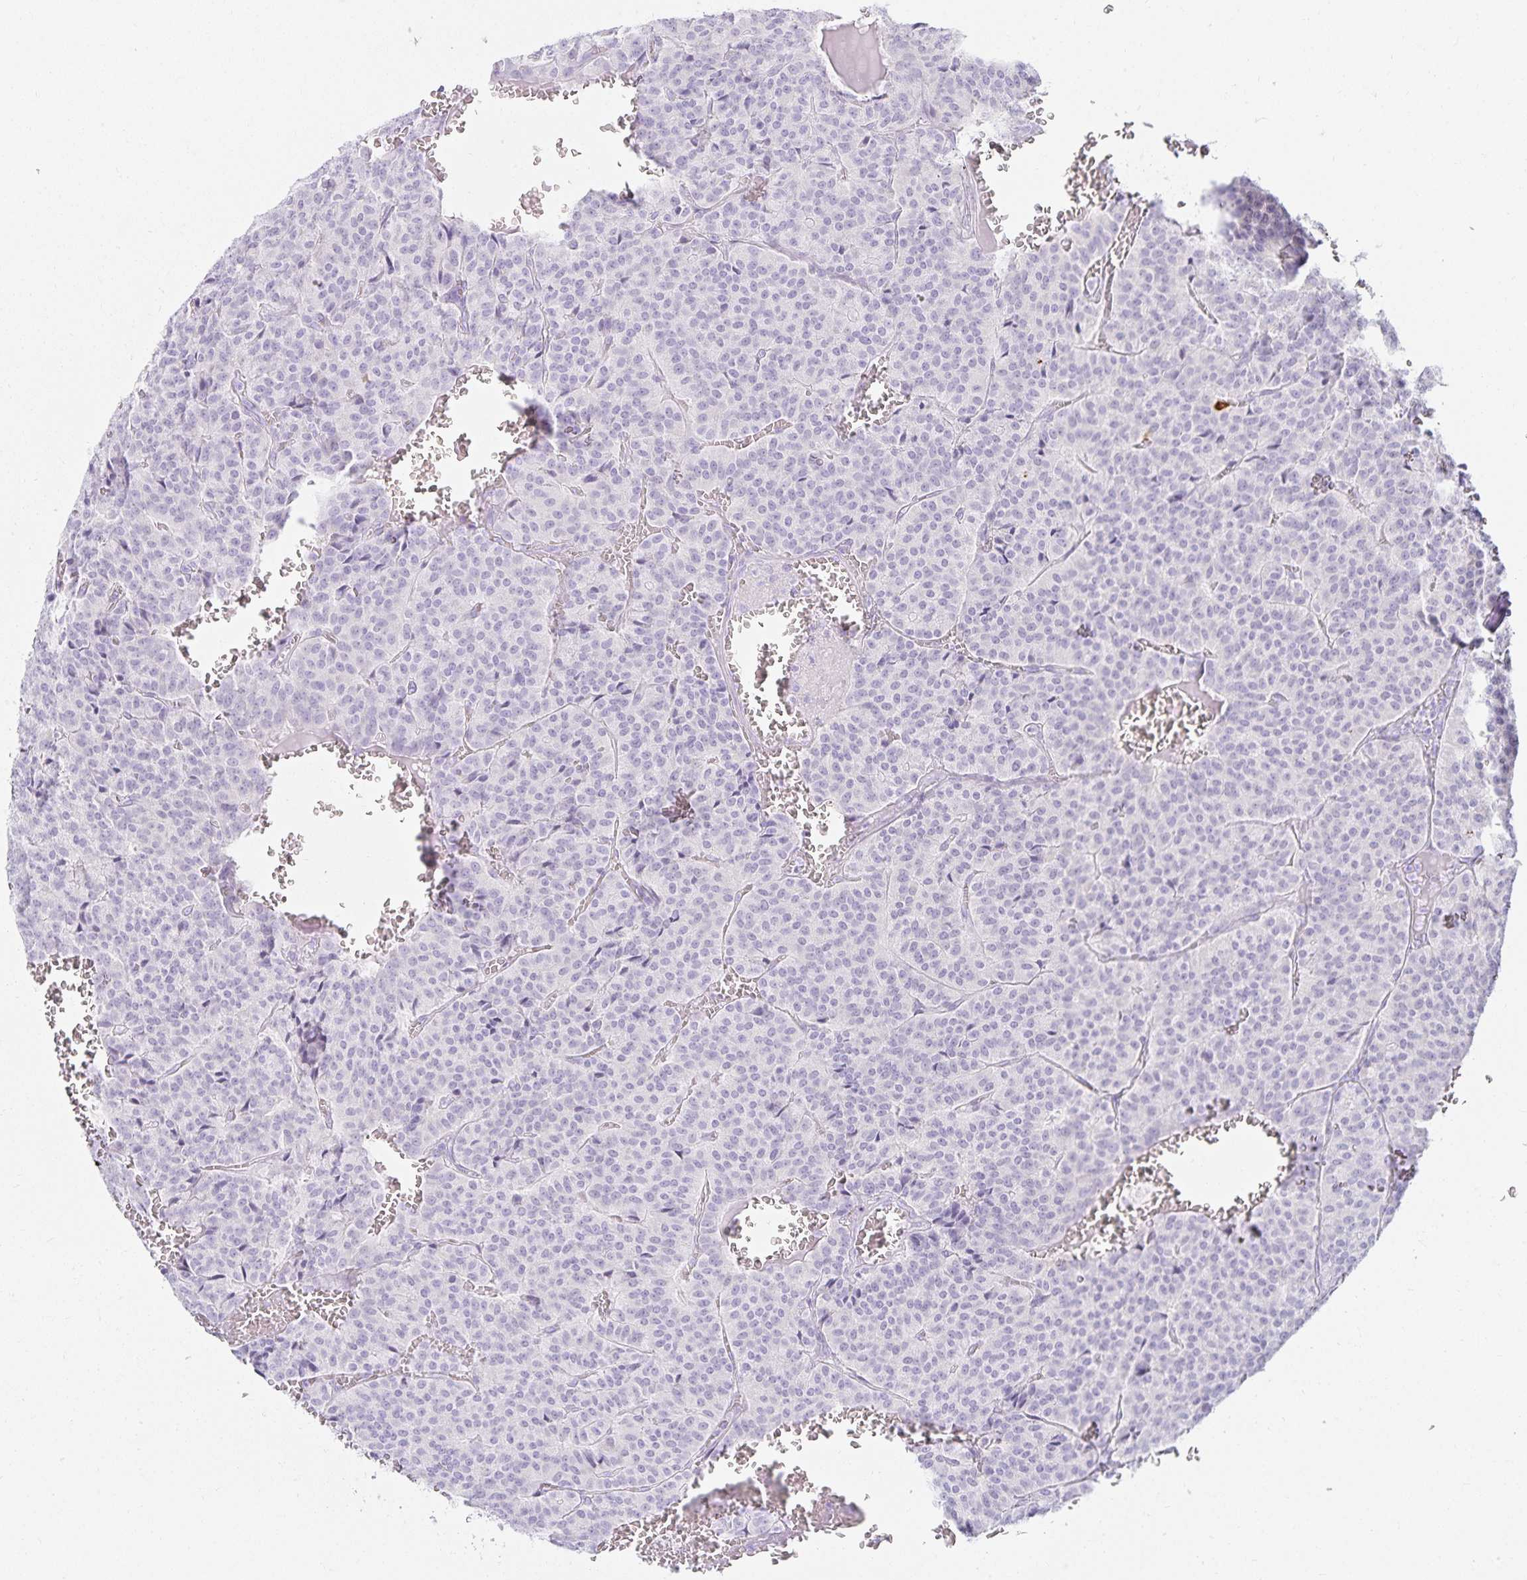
{"staining": {"intensity": "negative", "quantity": "none", "location": "none"}, "tissue": "carcinoid", "cell_type": "Tumor cells", "image_type": "cancer", "snomed": [{"axis": "morphology", "description": "Carcinoid, malignant, NOS"}, {"axis": "topography", "description": "Lung"}], "caption": "DAB (3,3'-diaminobenzidine) immunohistochemical staining of carcinoid reveals no significant positivity in tumor cells.", "gene": "GP2", "patient": {"sex": "male", "age": 70}}